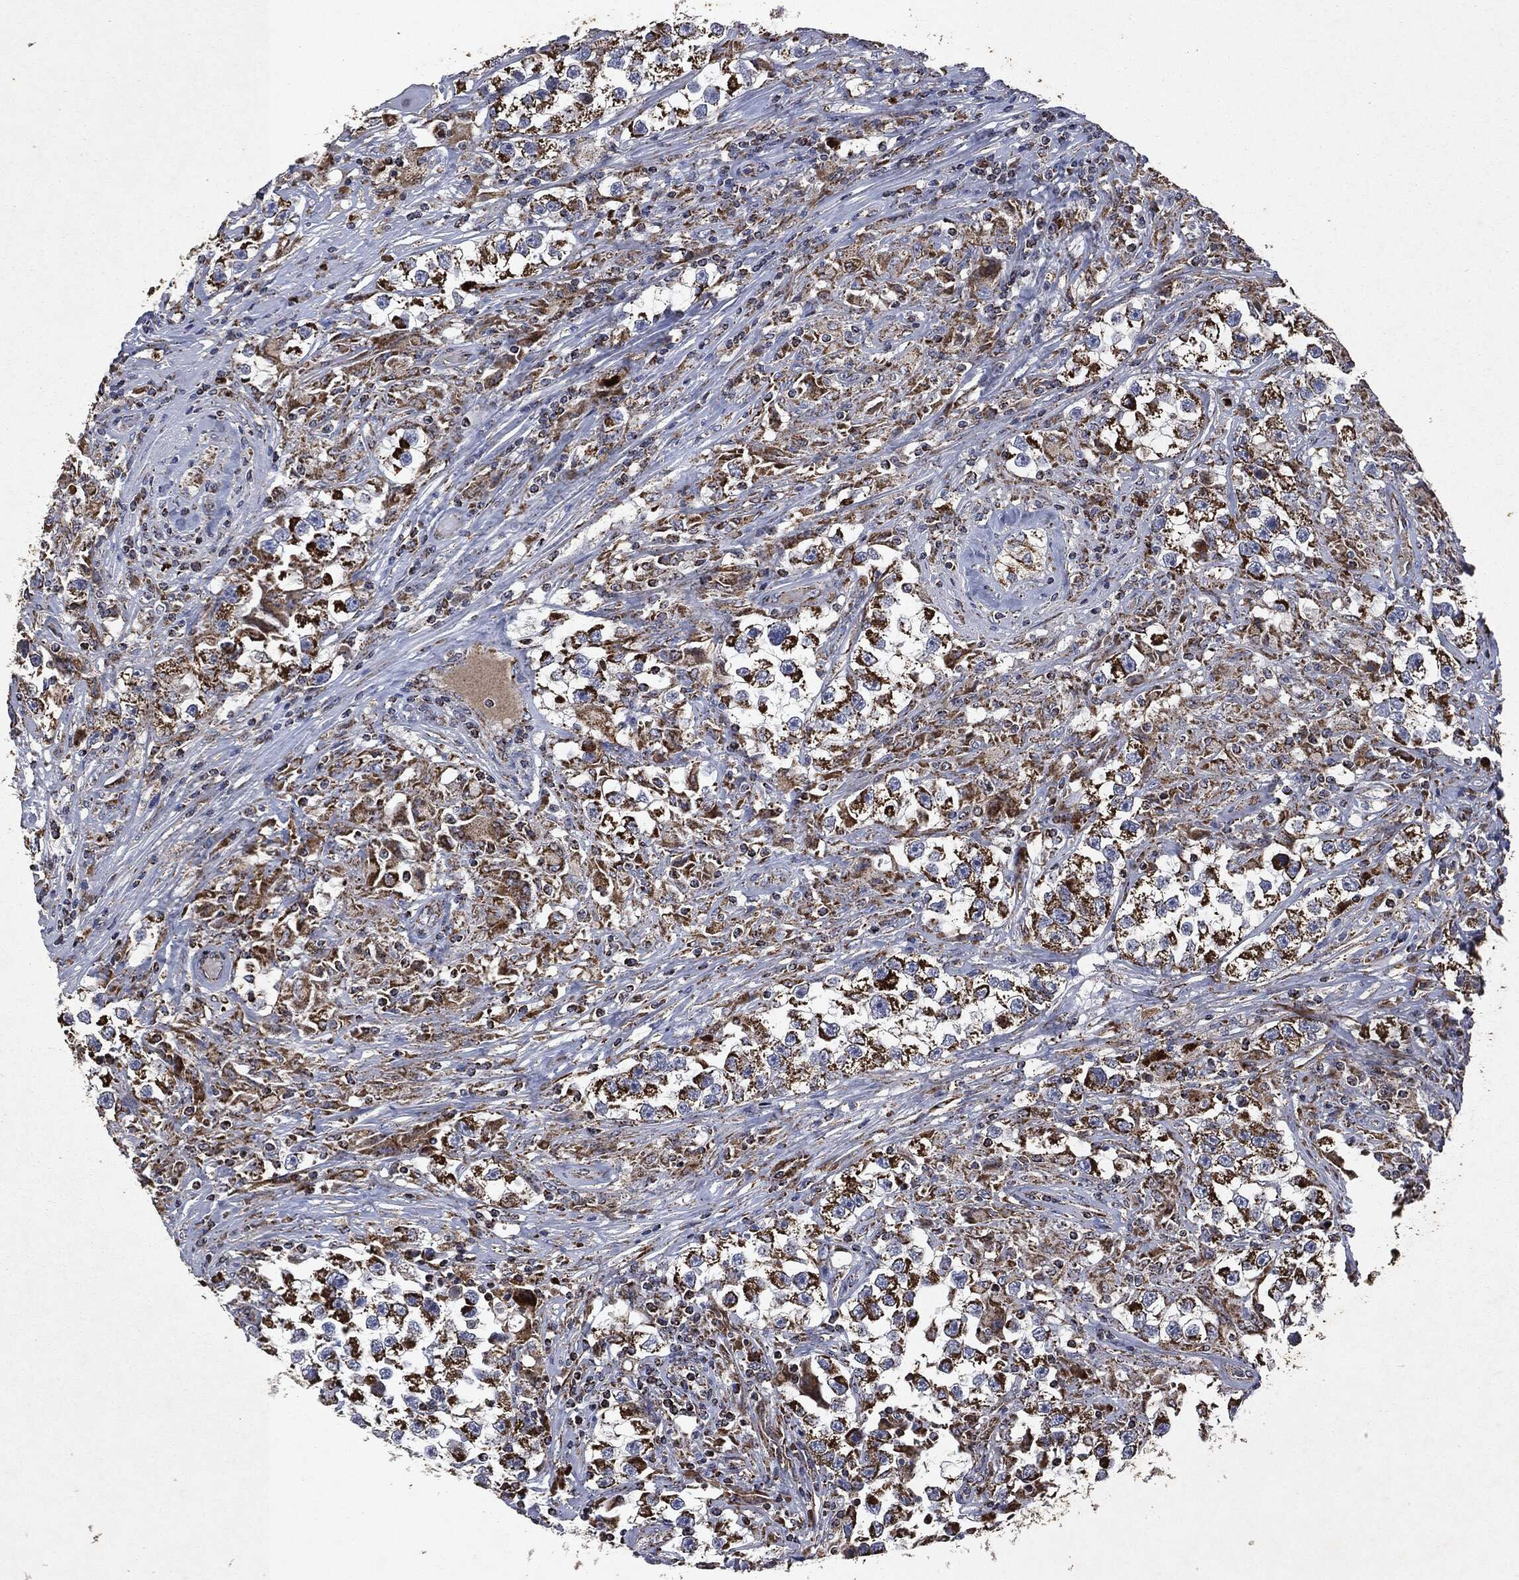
{"staining": {"intensity": "strong", "quantity": ">75%", "location": "cytoplasmic/membranous"}, "tissue": "testis cancer", "cell_type": "Tumor cells", "image_type": "cancer", "snomed": [{"axis": "morphology", "description": "Seminoma, NOS"}, {"axis": "topography", "description": "Testis"}], "caption": "Testis cancer tissue displays strong cytoplasmic/membranous expression in approximately >75% of tumor cells", "gene": "RYK", "patient": {"sex": "male", "age": 46}}